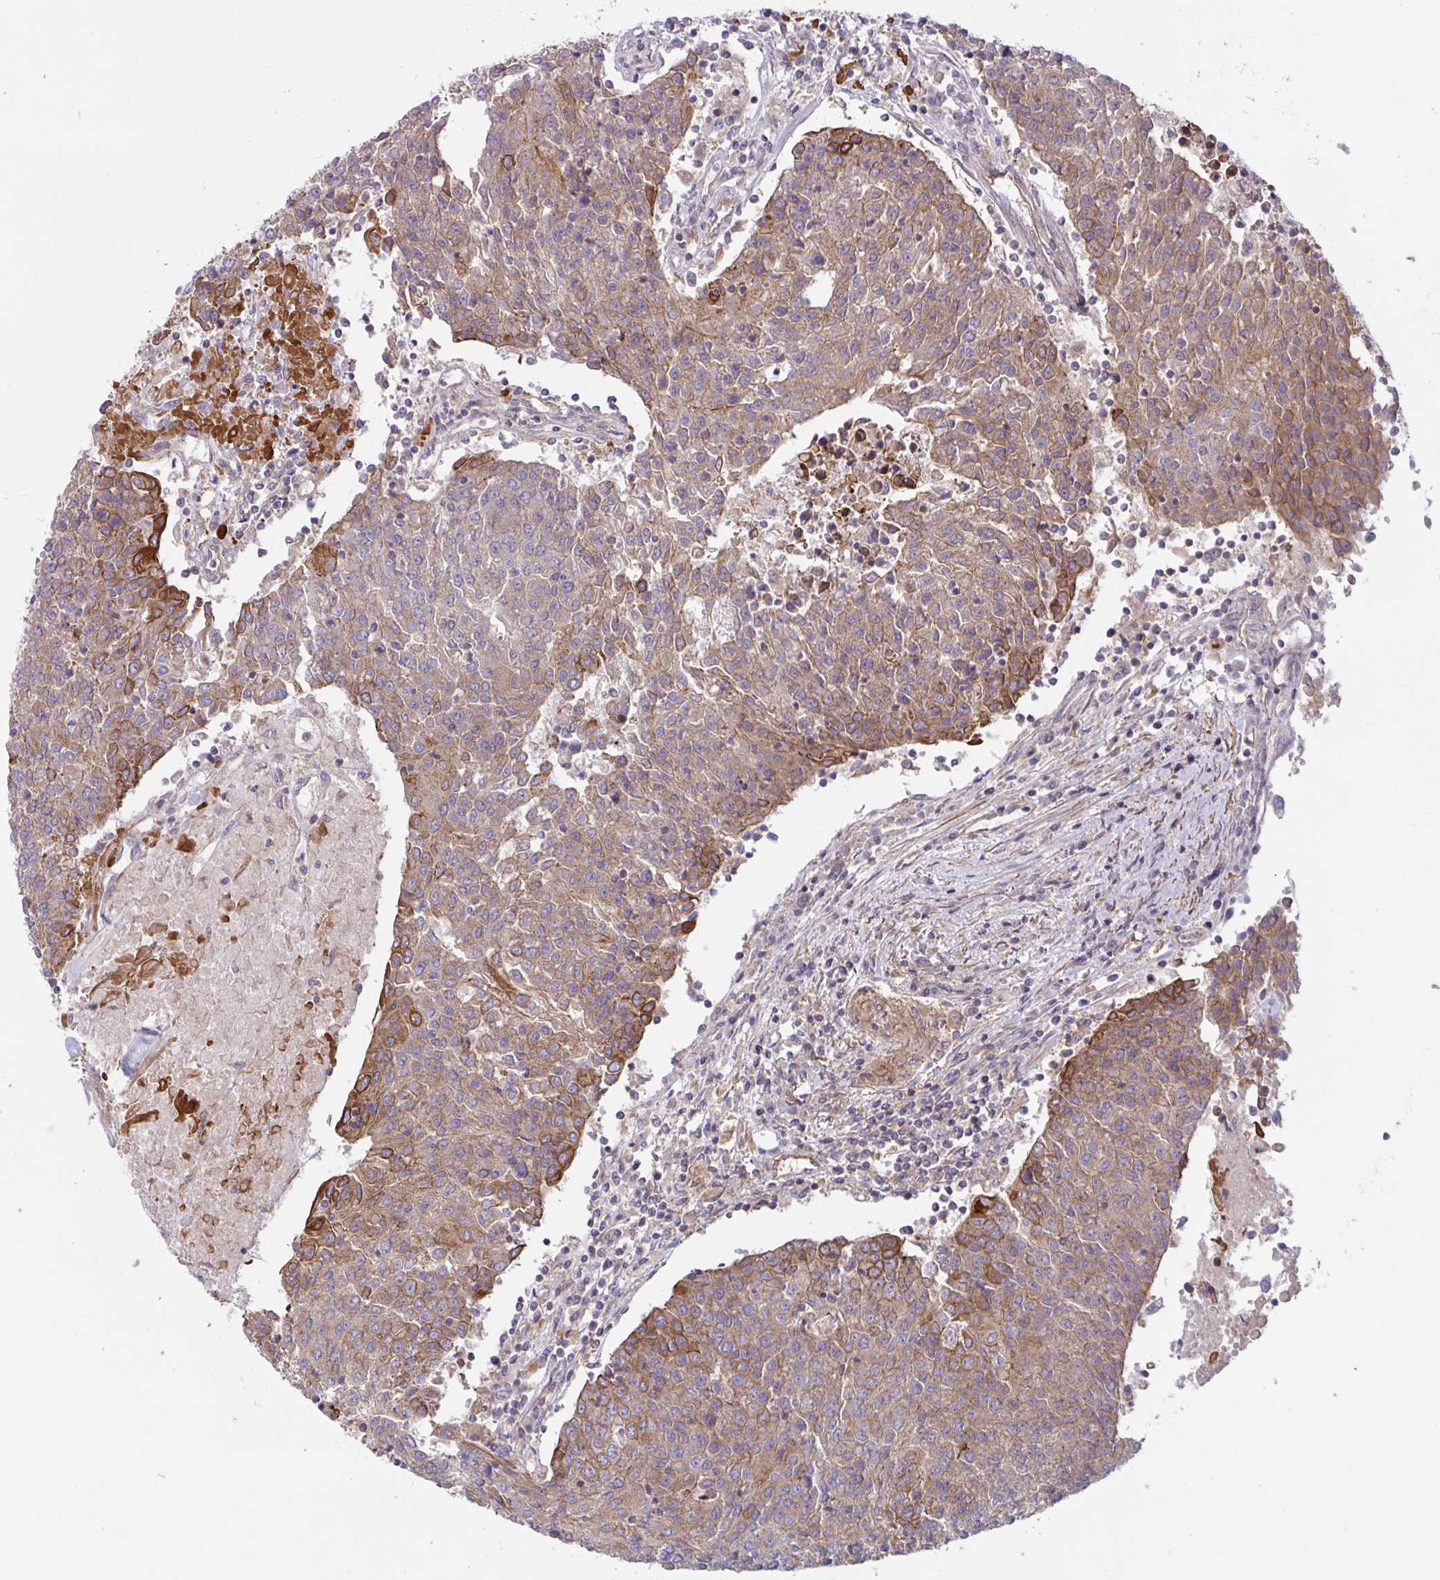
{"staining": {"intensity": "moderate", "quantity": ">75%", "location": "cytoplasmic/membranous"}, "tissue": "urothelial cancer", "cell_type": "Tumor cells", "image_type": "cancer", "snomed": [{"axis": "morphology", "description": "Urothelial carcinoma, High grade"}, {"axis": "topography", "description": "Urinary bladder"}], "caption": "This is an image of immunohistochemistry (IHC) staining of urothelial carcinoma (high-grade), which shows moderate staining in the cytoplasmic/membranous of tumor cells.", "gene": "TANK", "patient": {"sex": "female", "age": 85}}